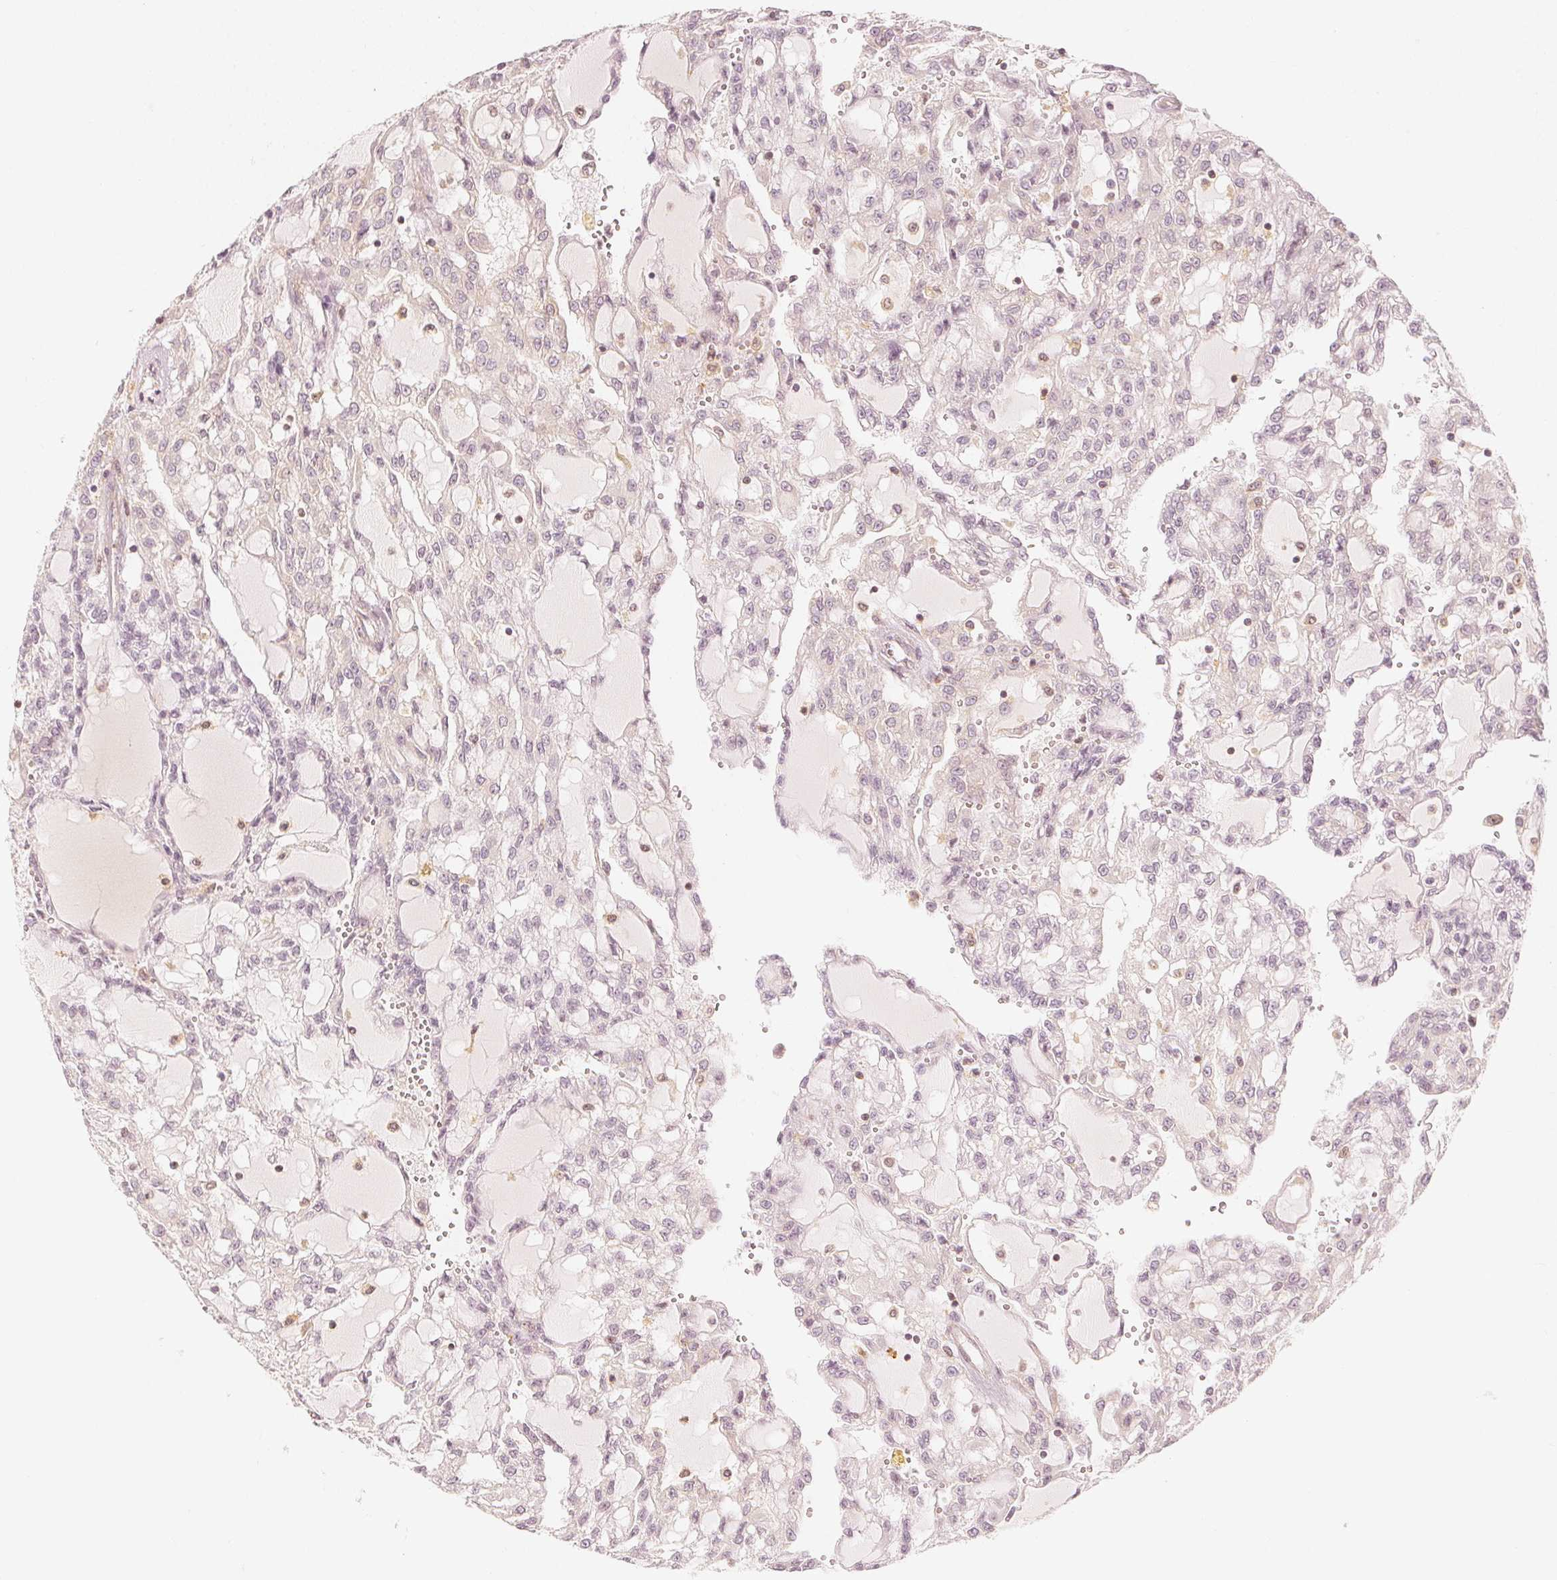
{"staining": {"intensity": "negative", "quantity": "none", "location": "none"}, "tissue": "renal cancer", "cell_type": "Tumor cells", "image_type": "cancer", "snomed": [{"axis": "morphology", "description": "Adenocarcinoma, NOS"}, {"axis": "topography", "description": "Kidney"}], "caption": "This image is of renal cancer (adenocarcinoma) stained with IHC to label a protein in brown with the nuclei are counter-stained blue. There is no positivity in tumor cells.", "gene": "ARHGAP26", "patient": {"sex": "male", "age": 63}}